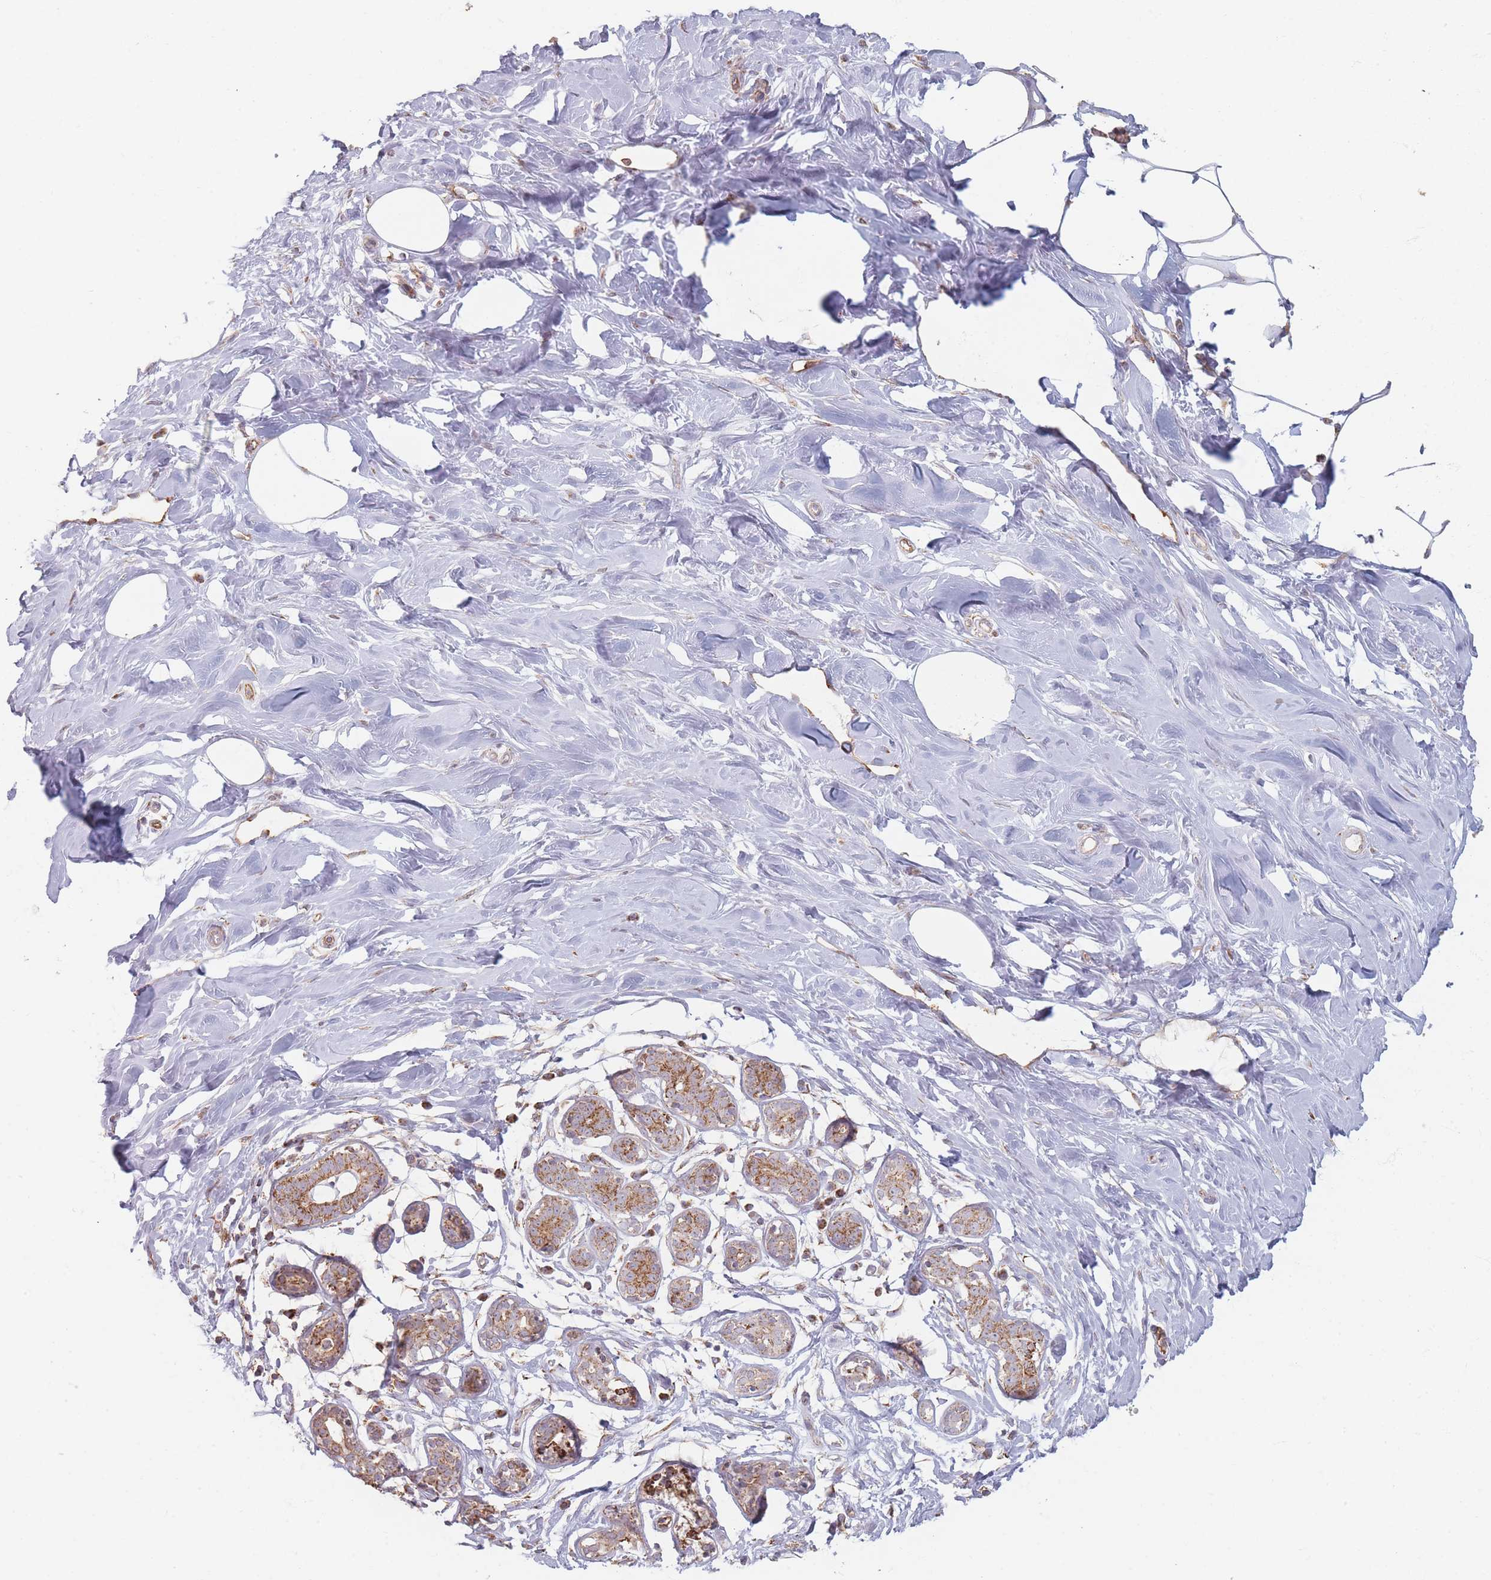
{"staining": {"intensity": "negative", "quantity": "none", "location": "none"}, "tissue": "breast", "cell_type": "Adipocytes", "image_type": "normal", "snomed": [{"axis": "morphology", "description": "Normal tissue, NOS"}, {"axis": "topography", "description": "Breast"}], "caption": "High power microscopy histopathology image of an IHC histopathology image of unremarkable breast, revealing no significant expression in adipocytes. Brightfield microscopy of immunohistochemistry stained with DAB (3,3'-diaminobenzidine) (brown) and hematoxylin (blue), captured at high magnification.", "gene": "ESRP2", "patient": {"sex": "female", "age": 27}}